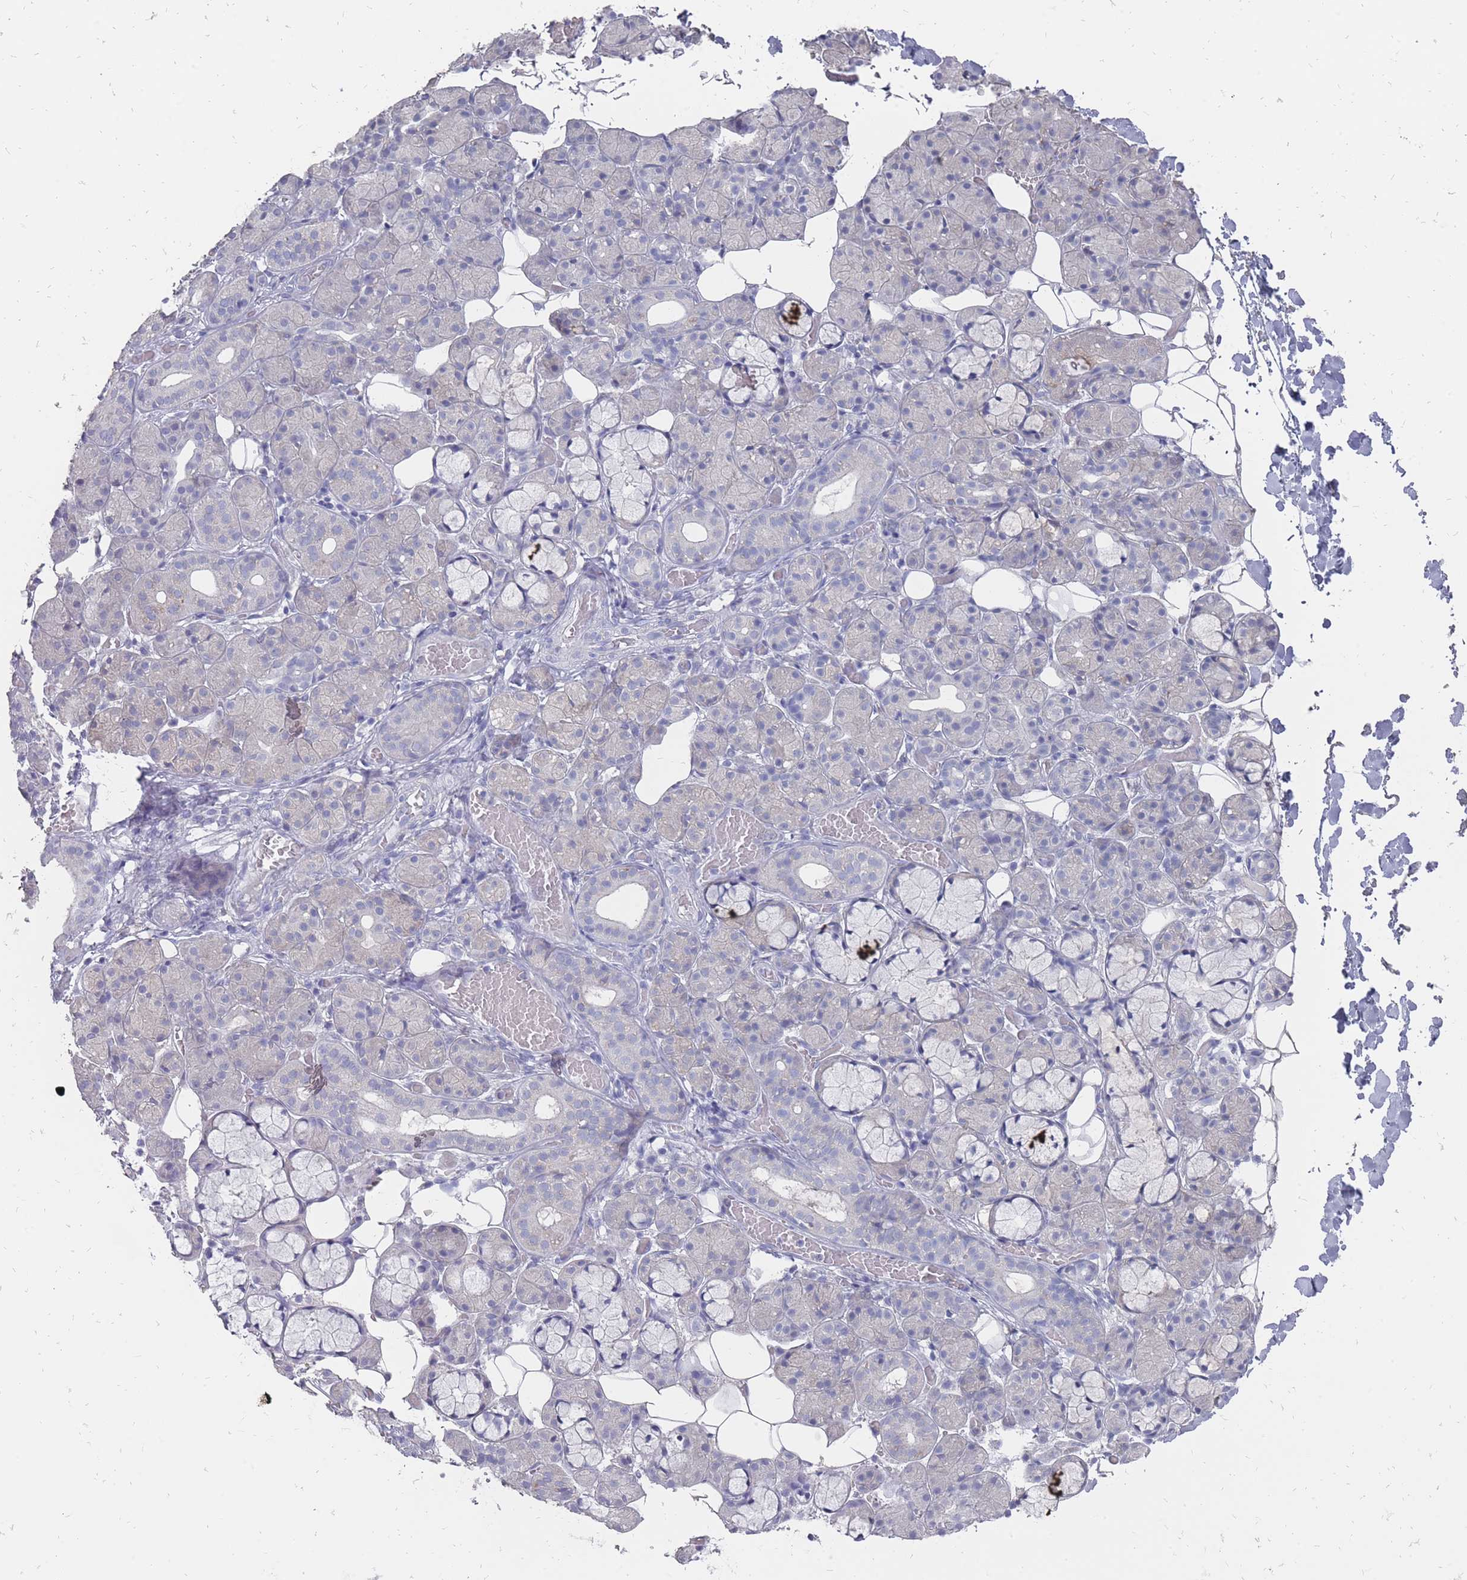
{"staining": {"intensity": "strong", "quantity": "25%-75%", "location": "cytoplasmic/membranous"}, "tissue": "salivary gland", "cell_type": "Glandular cells", "image_type": "normal", "snomed": [{"axis": "morphology", "description": "Normal tissue, NOS"}, {"axis": "topography", "description": "Salivary gland"}], "caption": "Immunohistochemical staining of benign salivary gland shows 25%-75% levels of strong cytoplasmic/membranous protein staining in approximately 25%-75% of glandular cells. The staining is performed using DAB brown chromogen to label protein expression. The nuclei are counter-stained blue using hematoxylin.", "gene": "OTULINL", "patient": {"sex": "male", "age": 63}}